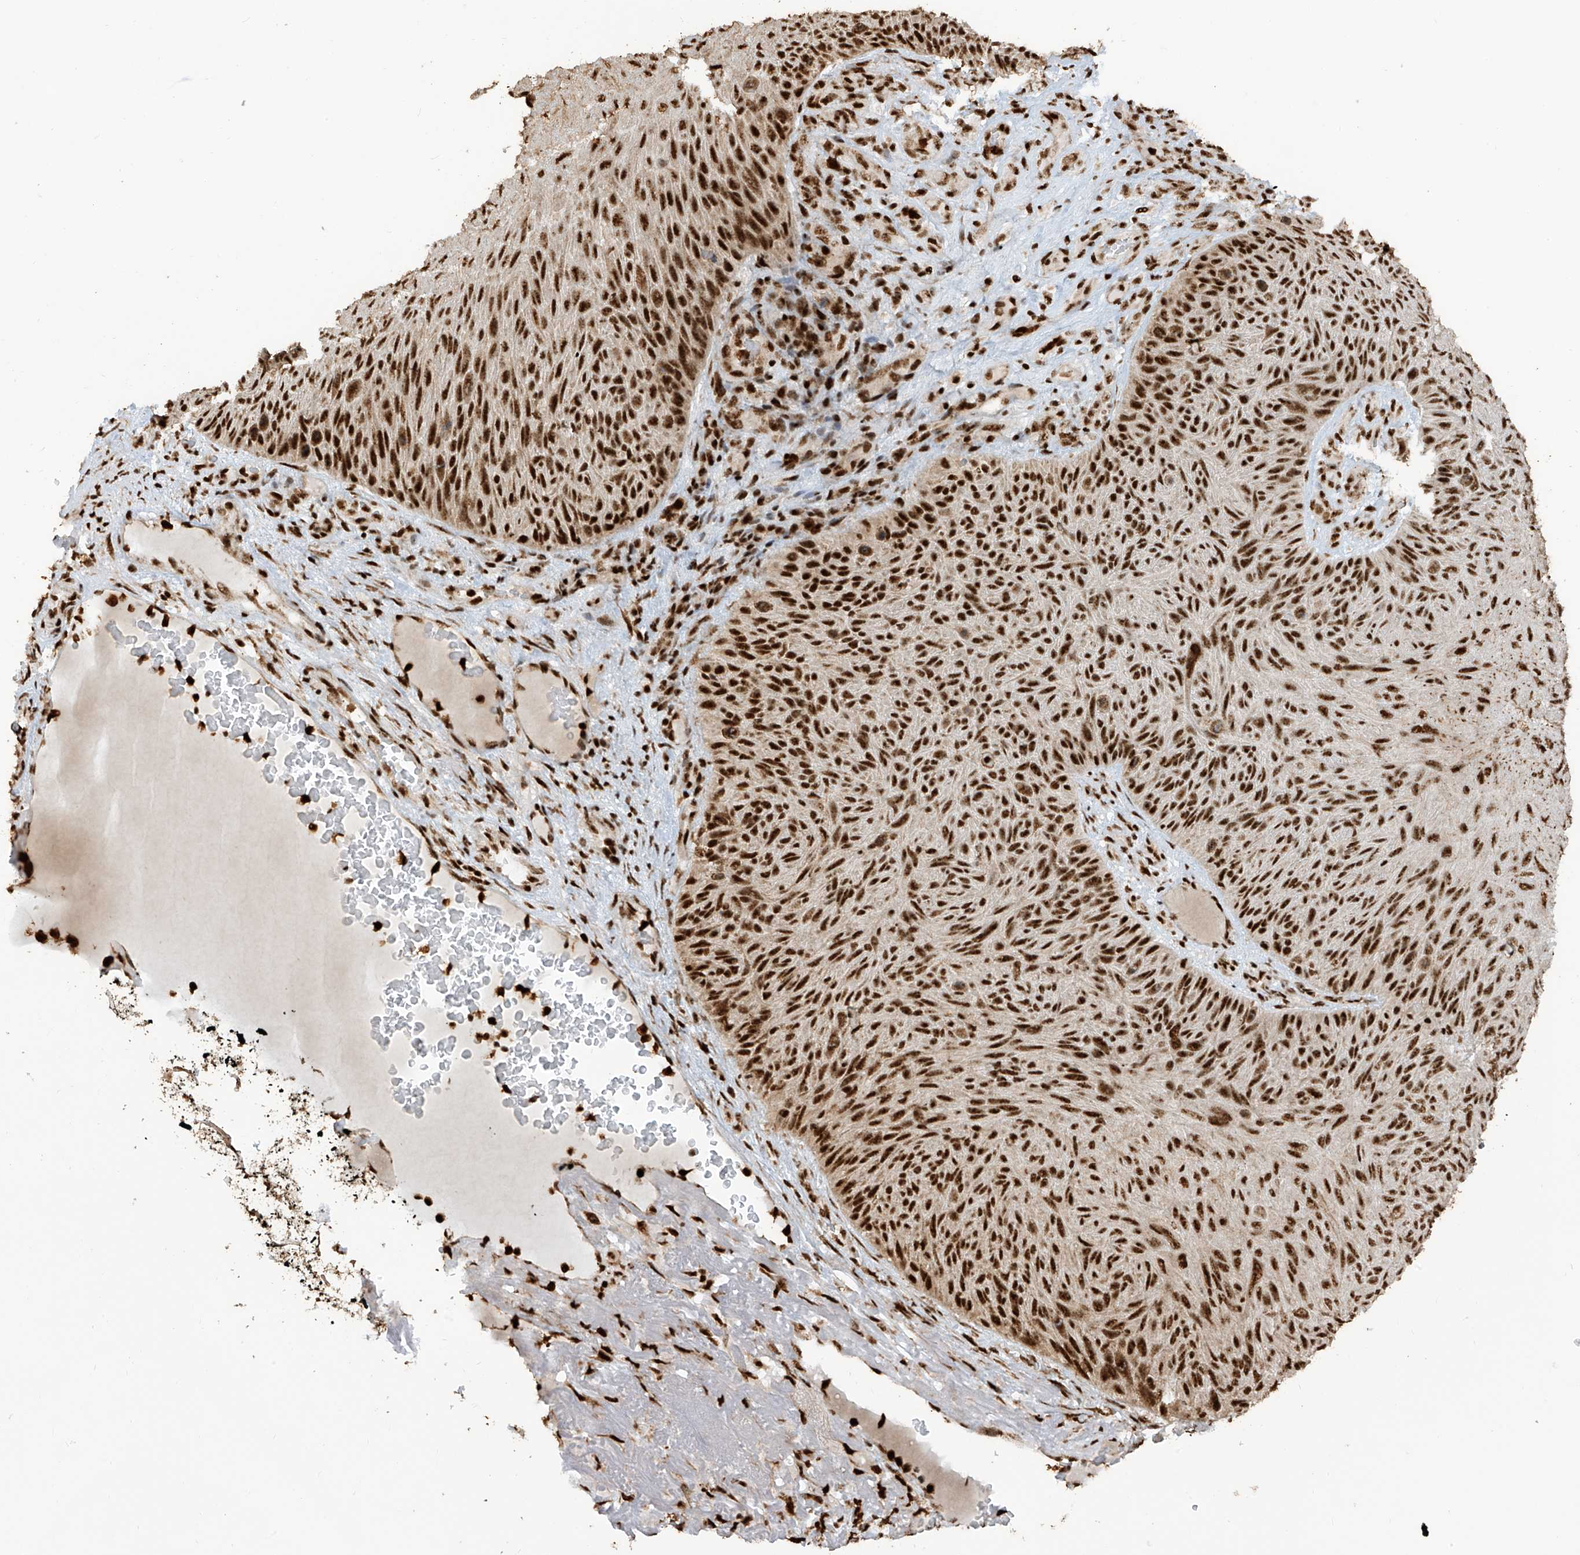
{"staining": {"intensity": "strong", "quantity": ">75%", "location": "nuclear"}, "tissue": "skin cancer", "cell_type": "Tumor cells", "image_type": "cancer", "snomed": [{"axis": "morphology", "description": "Squamous cell carcinoma, NOS"}, {"axis": "topography", "description": "Skin"}], "caption": "Skin cancer (squamous cell carcinoma) stained for a protein displays strong nuclear positivity in tumor cells. Using DAB (brown) and hematoxylin (blue) stains, captured at high magnification using brightfield microscopy.", "gene": "LBH", "patient": {"sex": "female", "age": 88}}